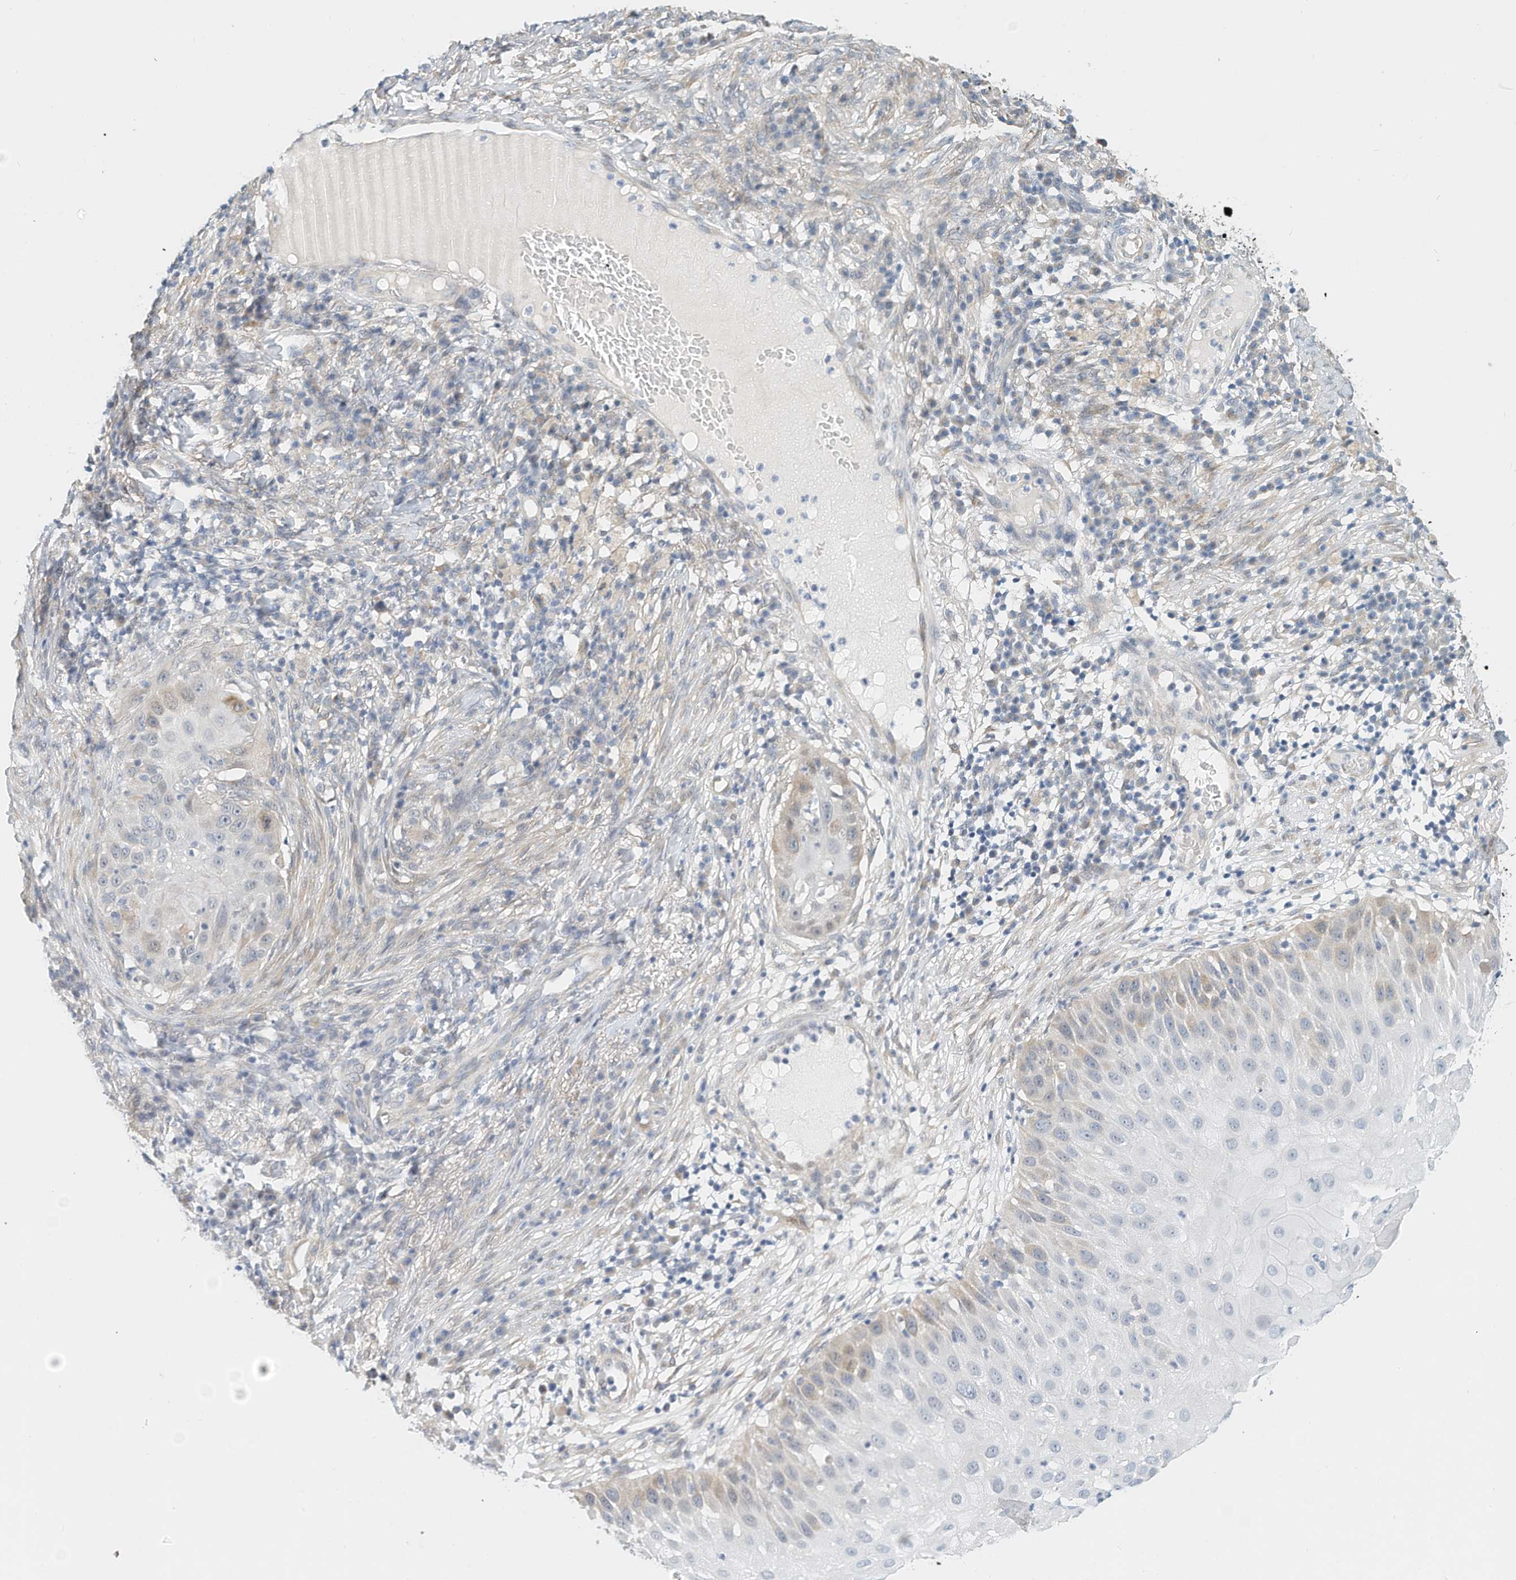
{"staining": {"intensity": "negative", "quantity": "none", "location": "none"}, "tissue": "skin cancer", "cell_type": "Tumor cells", "image_type": "cancer", "snomed": [{"axis": "morphology", "description": "Squamous cell carcinoma, NOS"}, {"axis": "topography", "description": "Skin"}], "caption": "IHC histopathology image of neoplastic tissue: human skin cancer (squamous cell carcinoma) stained with DAB displays no significant protein staining in tumor cells.", "gene": "ARHGAP28", "patient": {"sex": "female", "age": 44}}